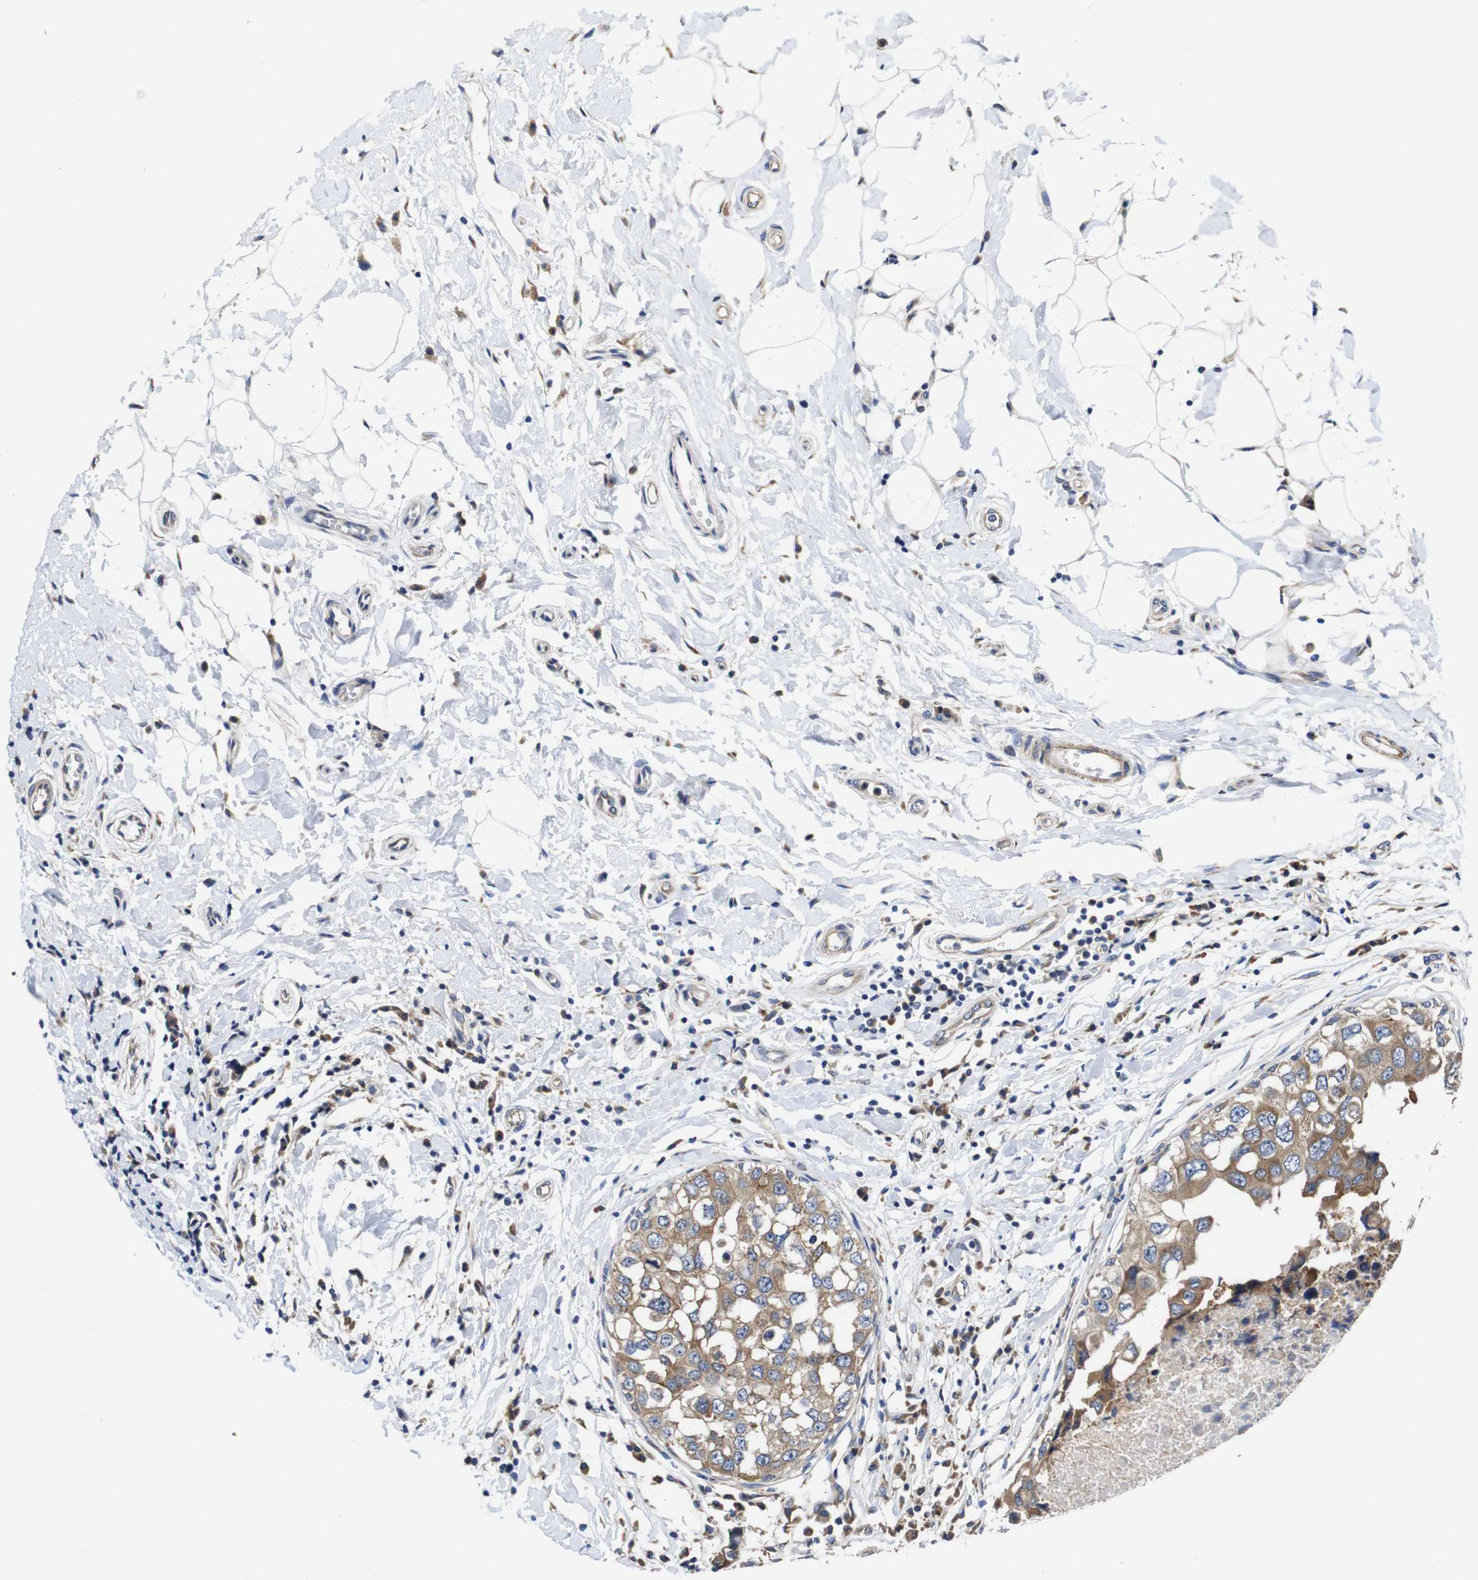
{"staining": {"intensity": "moderate", "quantity": ">75%", "location": "cytoplasmic/membranous"}, "tissue": "breast cancer", "cell_type": "Tumor cells", "image_type": "cancer", "snomed": [{"axis": "morphology", "description": "Duct carcinoma"}, {"axis": "topography", "description": "Breast"}], "caption": "DAB (3,3'-diaminobenzidine) immunohistochemical staining of breast cancer (intraductal carcinoma) reveals moderate cytoplasmic/membranous protein positivity in about >75% of tumor cells. The protein is stained brown, and the nuclei are stained in blue (DAB IHC with brightfield microscopy, high magnification).", "gene": "MARCHF7", "patient": {"sex": "female", "age": 27}}